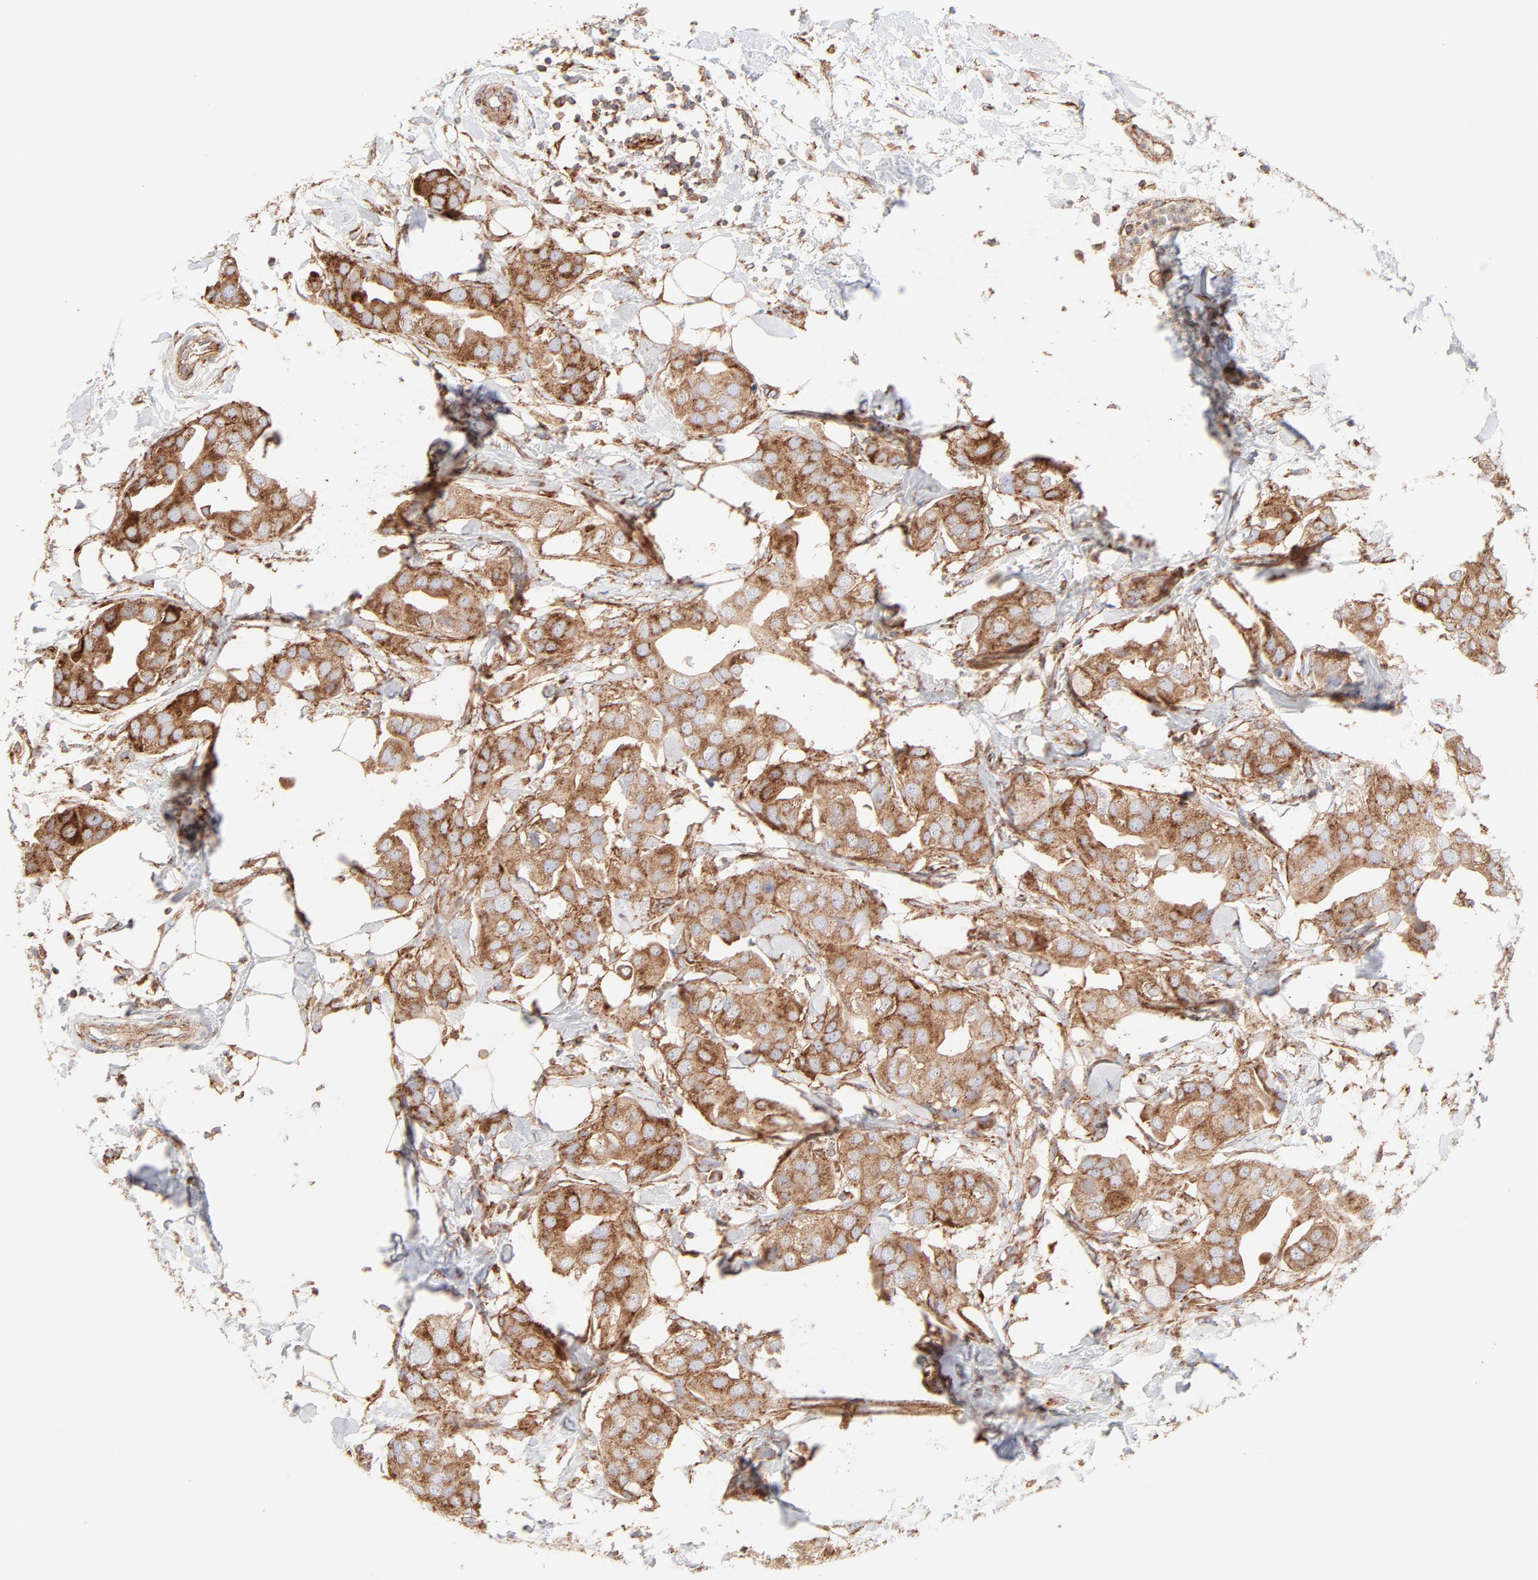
{"staining": {"intensity": "moderate", "quantity": ">75%", "location": "cytoplasmic/membranous"}, "tissue": "breast cancer", "cell_type": "Tumor cells", "image_type": "cancer", "snomed": [{"axis": "morphology", "description": "Duct carcinoma"}, {"axis": "topography", "description": "Breast"}], "caption": "IHC staining of breast cancer, which displays medium levels of moderate cytoplasmic/membranous positivity in about >75% of tumor cells indicating moderate cytoplasmic/membranous protein staining. The staining was performed using DAB (brown) for protein detection and nuclei were counterstained in hematoxylin (blue).", "gene": "CLTB", "patient": {"sex": "female", "age": 40}}